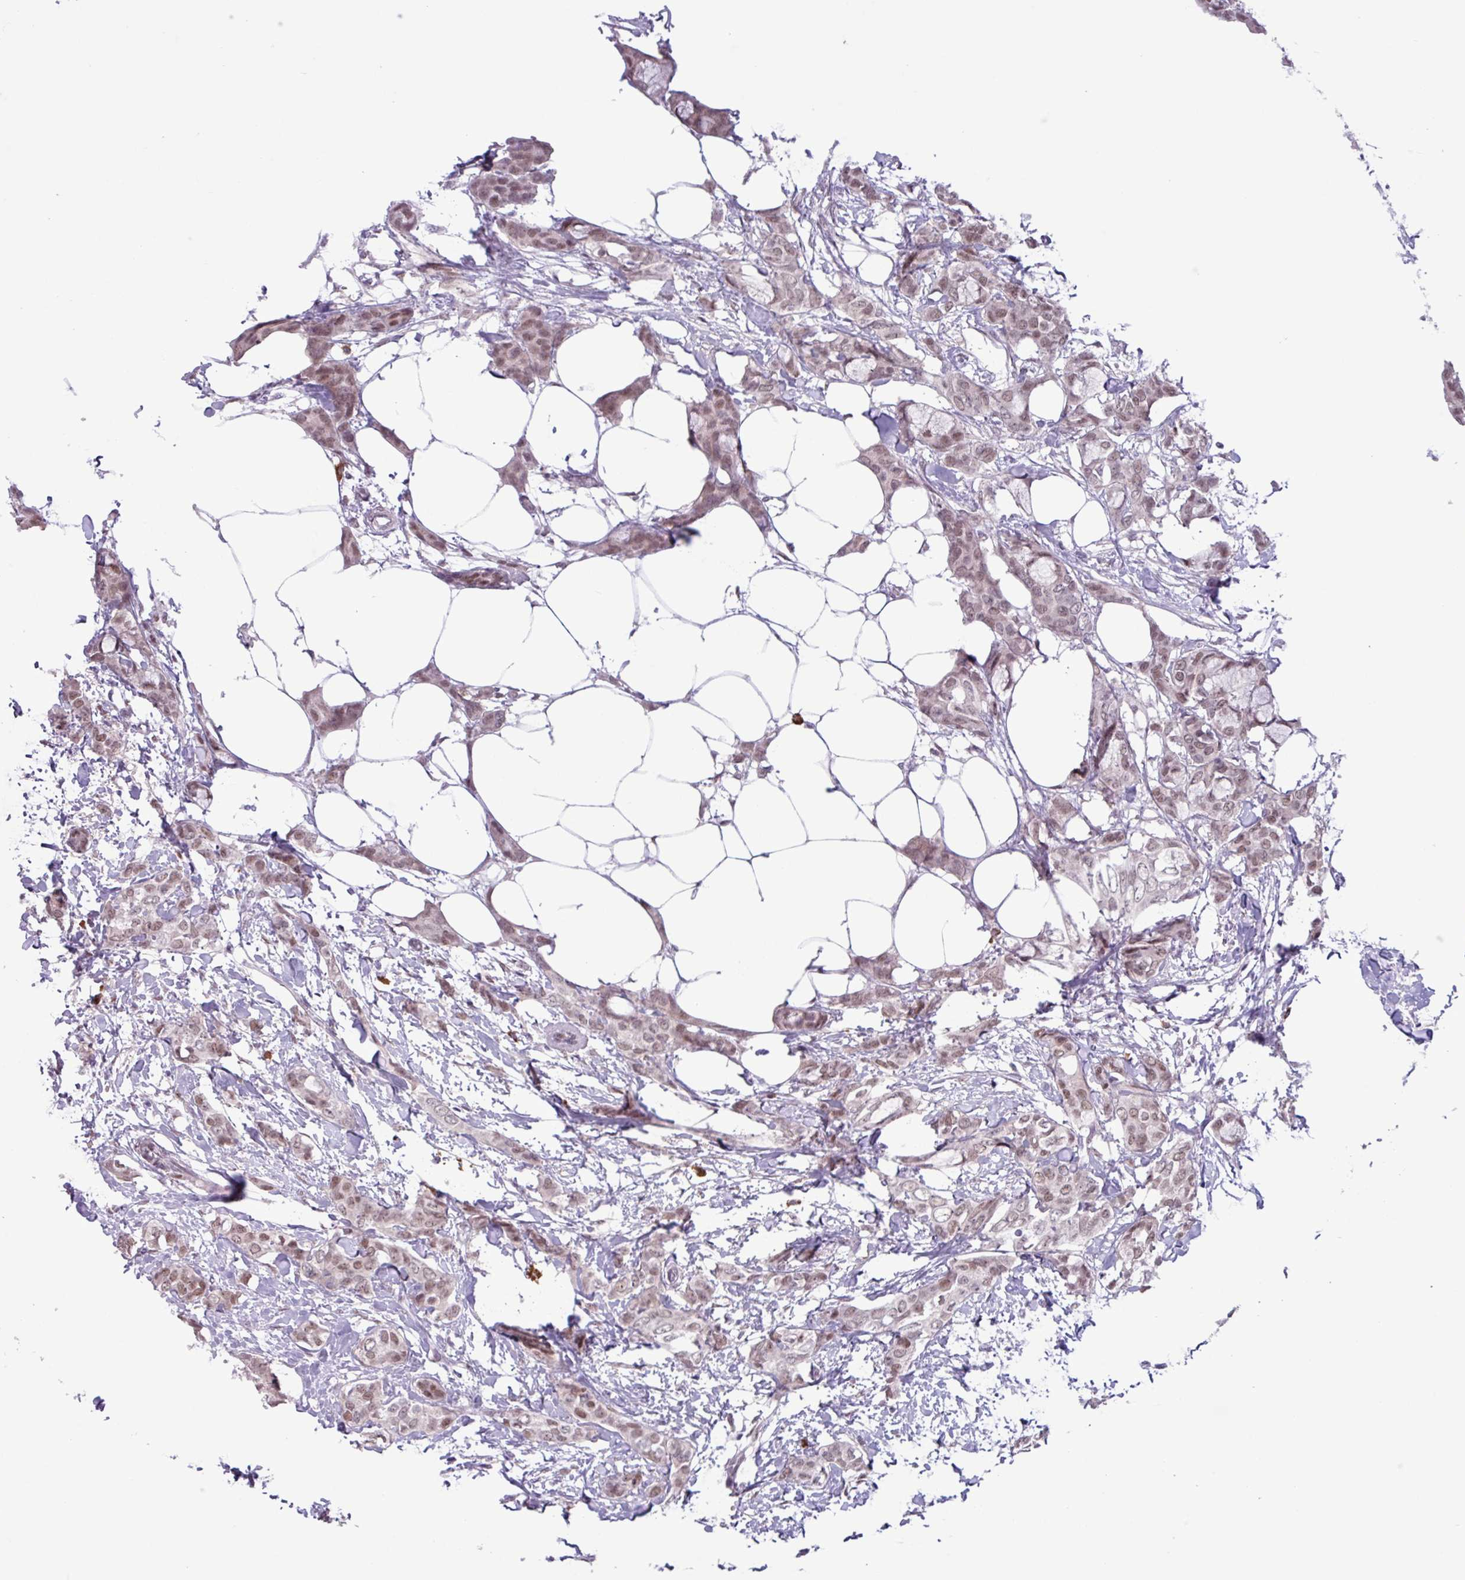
{"staining": {"intensity": "moderate", "quantity": ">75%", "location": "nuclear"}, "tissue": "breast cancer", "cell_type": "Tumor cells", "image_type": "cancer", "snomed": [{"axis": "morphology", "description": "Duct carcinoma"}, {"axis": "topography", "description": "Breast"}], "caption": "The image reveals a brown stain indicating the presence of a protein in the nuclear of tumor cells in breast cancer. (Stains: DAB in brown, nuclei in blue, Microscopy: brightfield microscopy at high magnification).", "gene": "NOTCH2", "patient": {"sex": "female", "age": 73}}